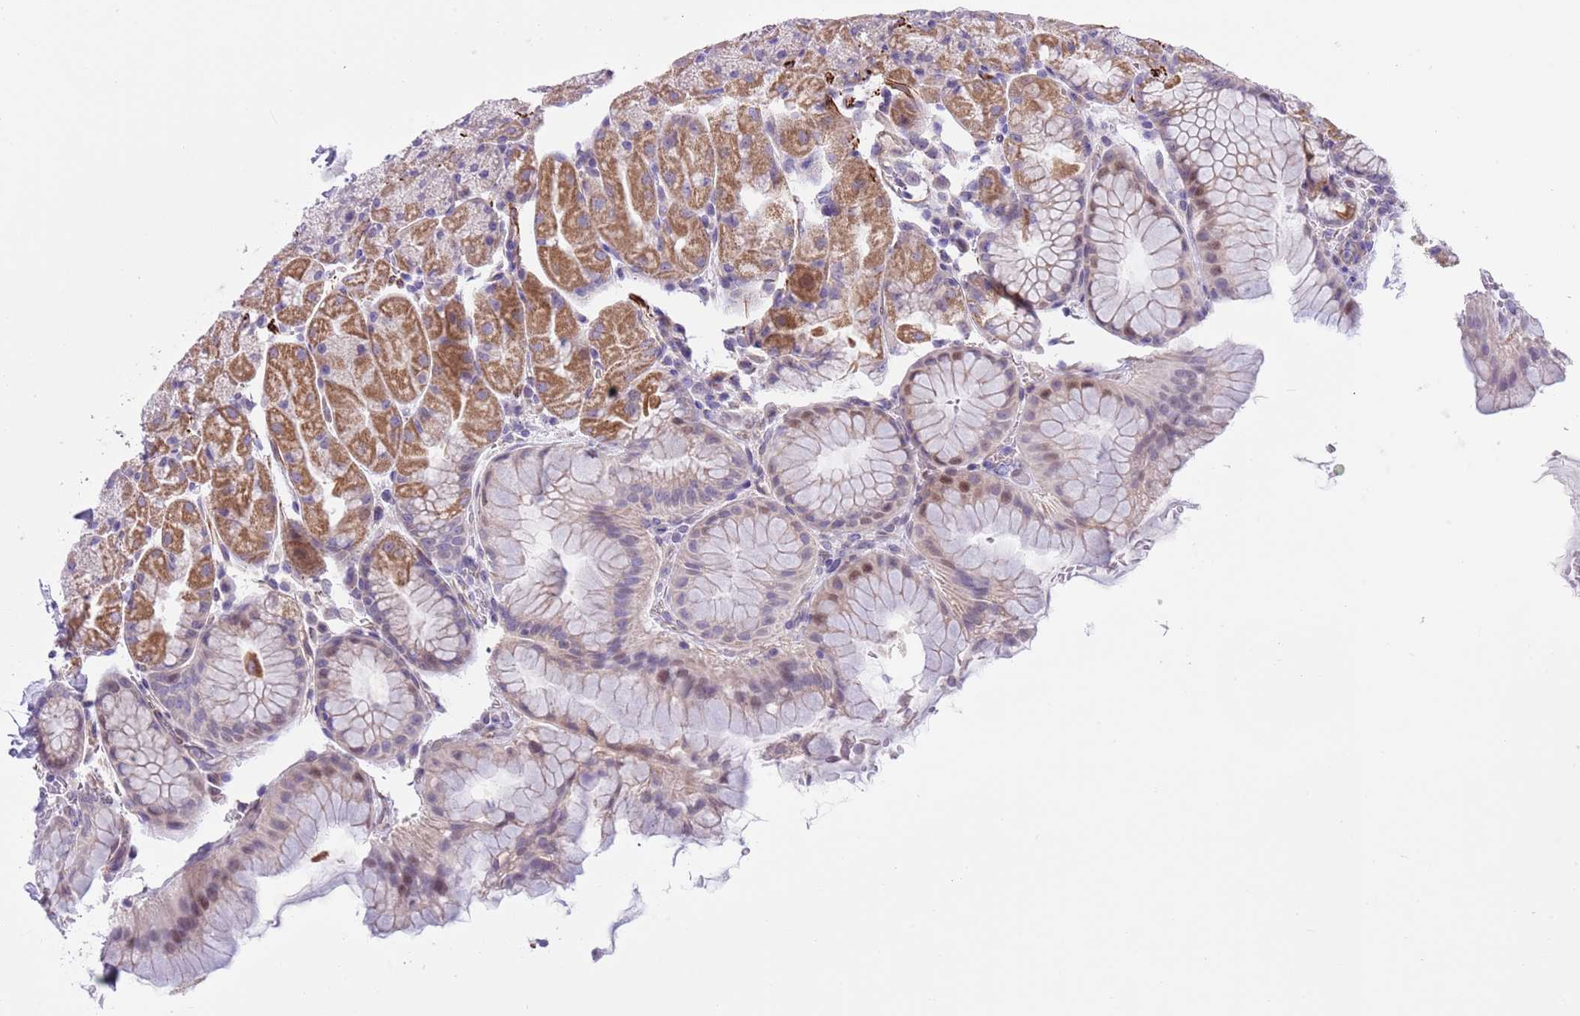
{"staining": {"intensity": "moderate", "quantity": "25%-75%", "location": "cytoplasmic/membranous"}, "tissue": "stomach", "cell_type": "Glandular cells", "image_type": "normal", "snomed": [{"axis": "morphology", "description": "Normal tissue, NOS"}, {"axis": "topography", "description": "Stomach, upper"}, {"axis": "topography", "description": "Stomach, lower"}], "caption": "Immunohistochemical staining of unremarkable stomach exhibits medium levels of moderate cytoplasmic/membranous expression in approximately 25%-75% of glandular cells.", "gene": "NET1", "patient": {"sex": "male", "age": 67}}